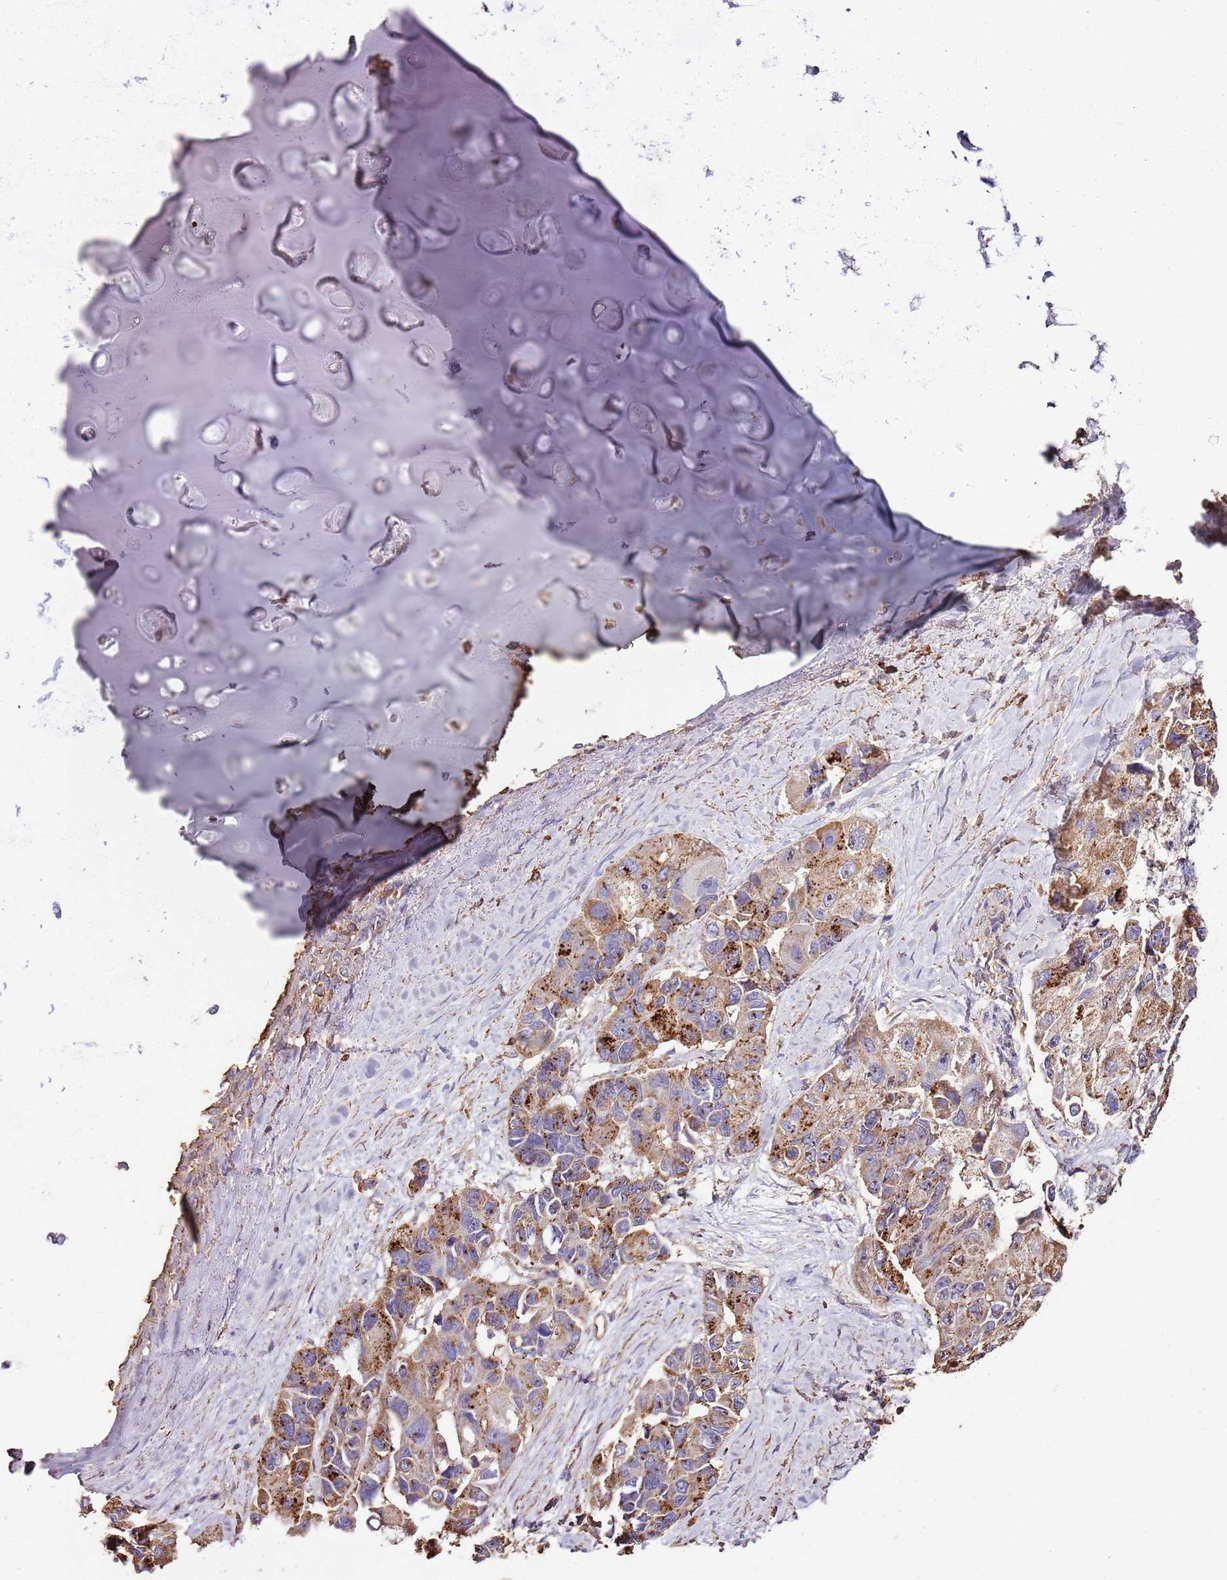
{"staining": {"intensity": "moderate", "quantity": ">75%", "location": "cytoplasmic/membranous"}, "tissue": "lung cancer", "cell_type": "Tumor cells", "image_type": "cancer", "snomed": [{"axis": "morphology", "description": "Adenocarcinoma, NOS"}, {"axis": "topography", "description": "Lung"}], "caption": "Immunohistochemistry (IHC) of lung adenocarcinoma displays medium levels of moderate cytoplasmic/membranous positivity in approximately >75% of tumor cells.", "gene": "ARL10", "patient": {"sex": "female", "age": 54}}